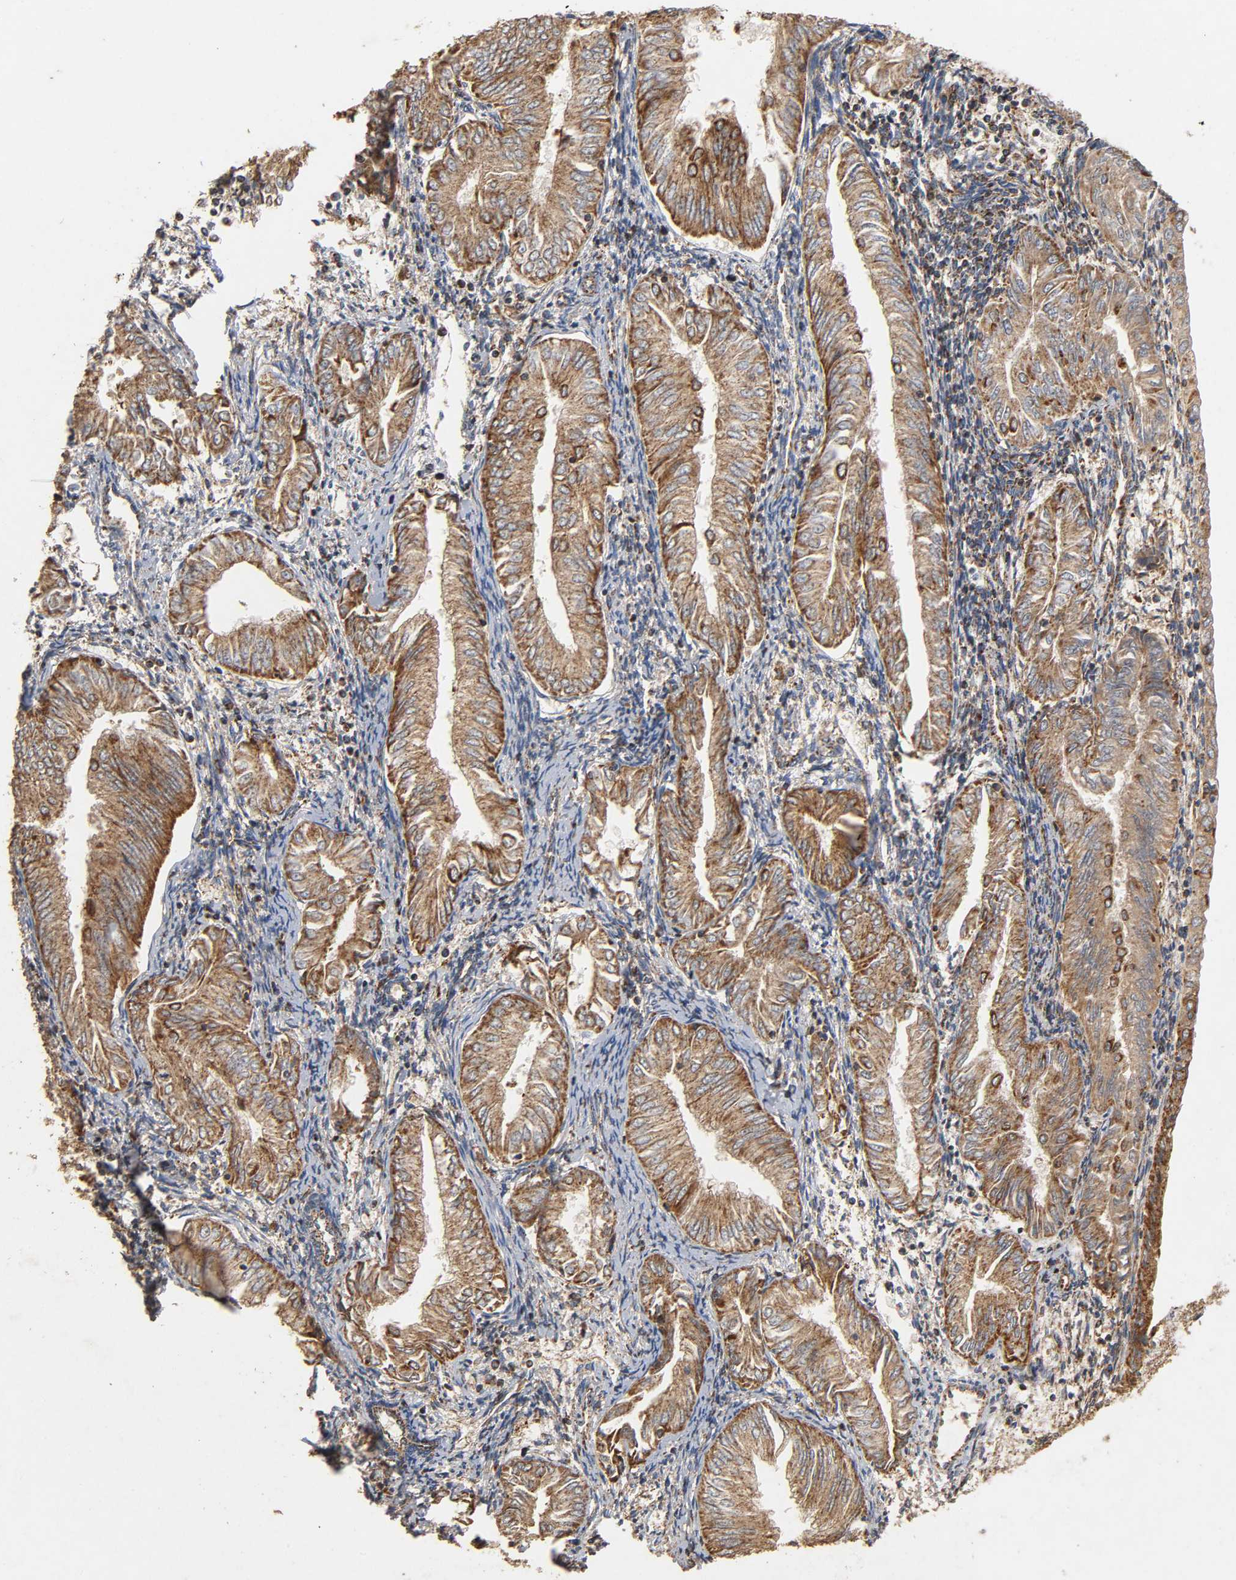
{"staining": {"intensity": "strong", "quantity": ">75%", "location": "cytoplasmic/membranous"}, "tissue": "endometrial cancer", "cell_type": "Tumor cells", "image_type": "cancer", "snomed": [{"axis": "morphology", "description": "Adenocarcinoma, NOS"}, {"axis": "topography", "description": "Endometrium"}], "caption": "Immunohistochemistry photomicrograph of neoplastic tissue: human endometrial adenocarcinoma stained using immunohistochemistry (IHC) demonstrates high levels of strong protein expression localized specifically in the cytoplasmic/membranous of tumor cells, appearing as a cytoplasmic/membranous brown color.", "gene": "NDUFS3", "patient": {"sex": "female", "age": 53}}